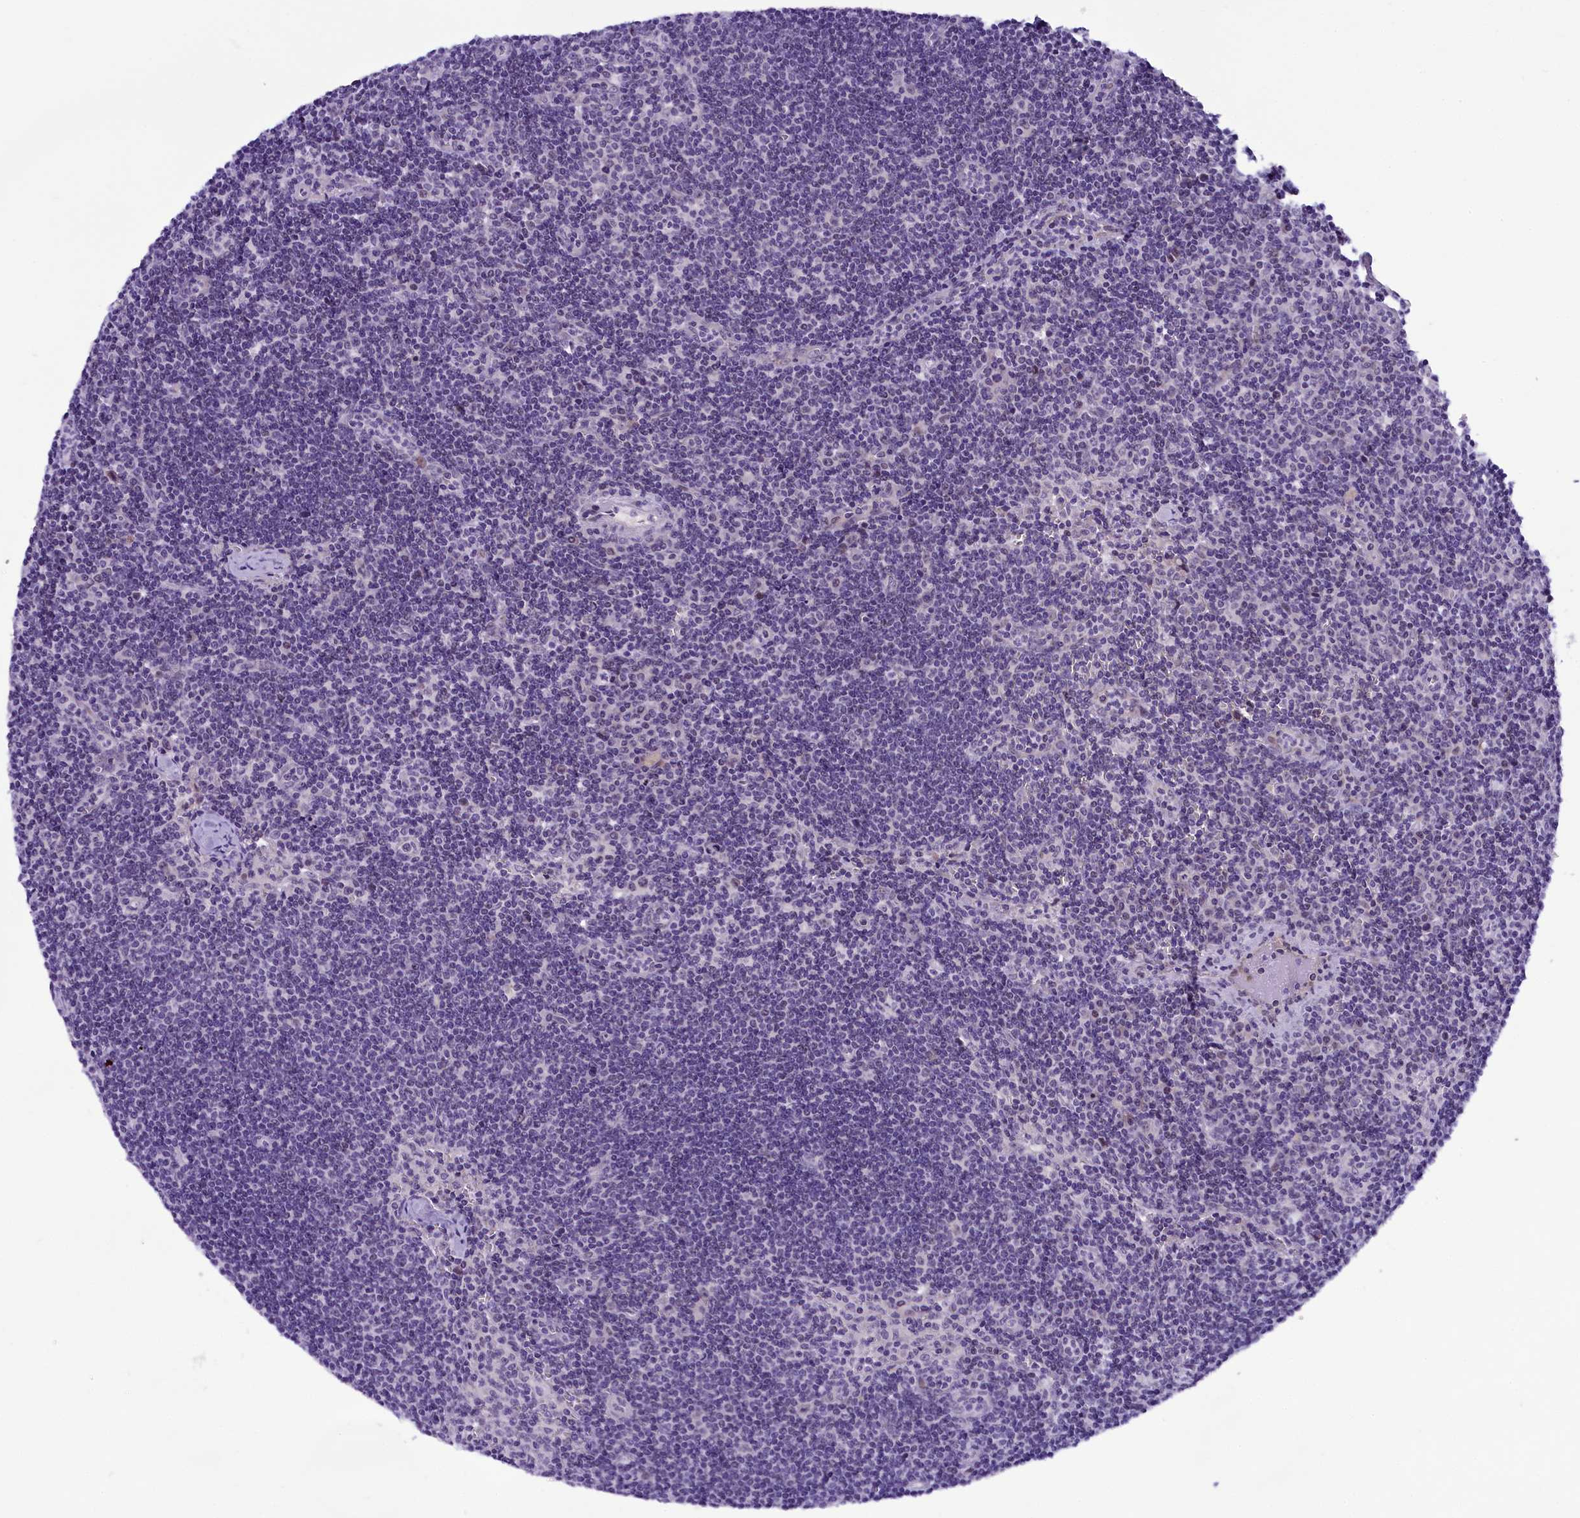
{"staining": {"intensity": "negative", "quantity": "none", "location": "none"}, "tissue": "lymph node", "cell_type": "Germinal center cells", "image_type": "normal", "snomed": [{"axis": "morphology", "description": "Normal tissue, NOS"}, {"axis": "topography", "description": "Lymph node"}], "caption": "Germinal center cells are negative for protein expression in normal human lymph node. (Immunohistochemistry (ihc), brightfield microscopy, high magnification).", "gene": "CCDC106", "patient": {"sex": "female", "age": 32}}